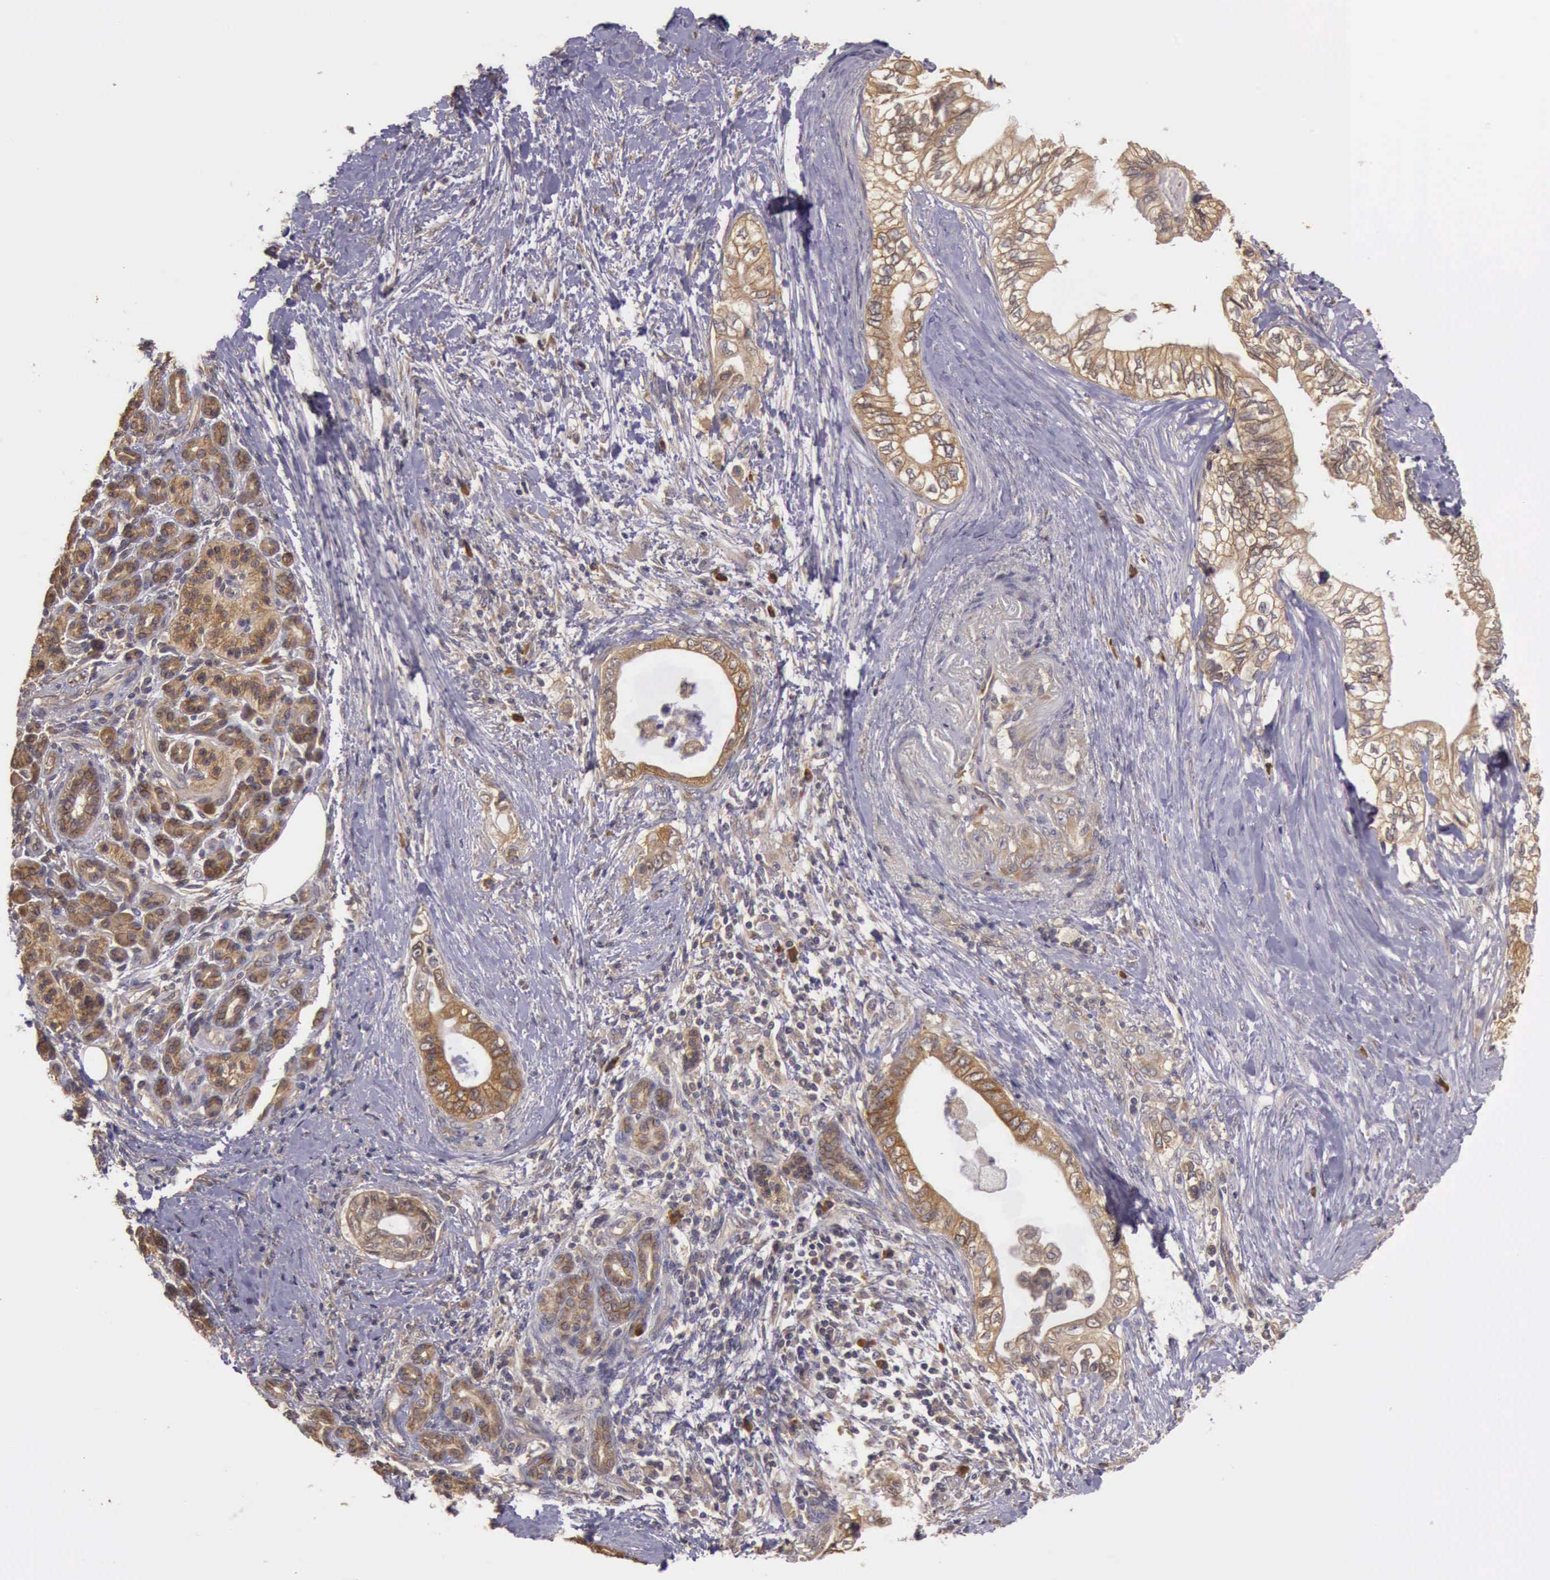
{"staining": {"intensity": "moderate", "quantity": ">75%", "location": "cytoplasmic/membranous"}, "tissue": "pancreatic cancer", "cell_type": "Tumor cells", "image_type": "cancer", "snomed": [{"axis": "morphology", "description": "Adenocarcinoma, NOS"}, {"axis": "topography", "description": "Pancreas"}], "caption": "Approximately >75% of tumor cells in pancreatic adenocarcinoma show moderate cytoplasmic/membranous protein expression as visualized by brown immunohistochemical staining.", "gene": "EIF5", "patient": {"sex": "female", "age": 66}}